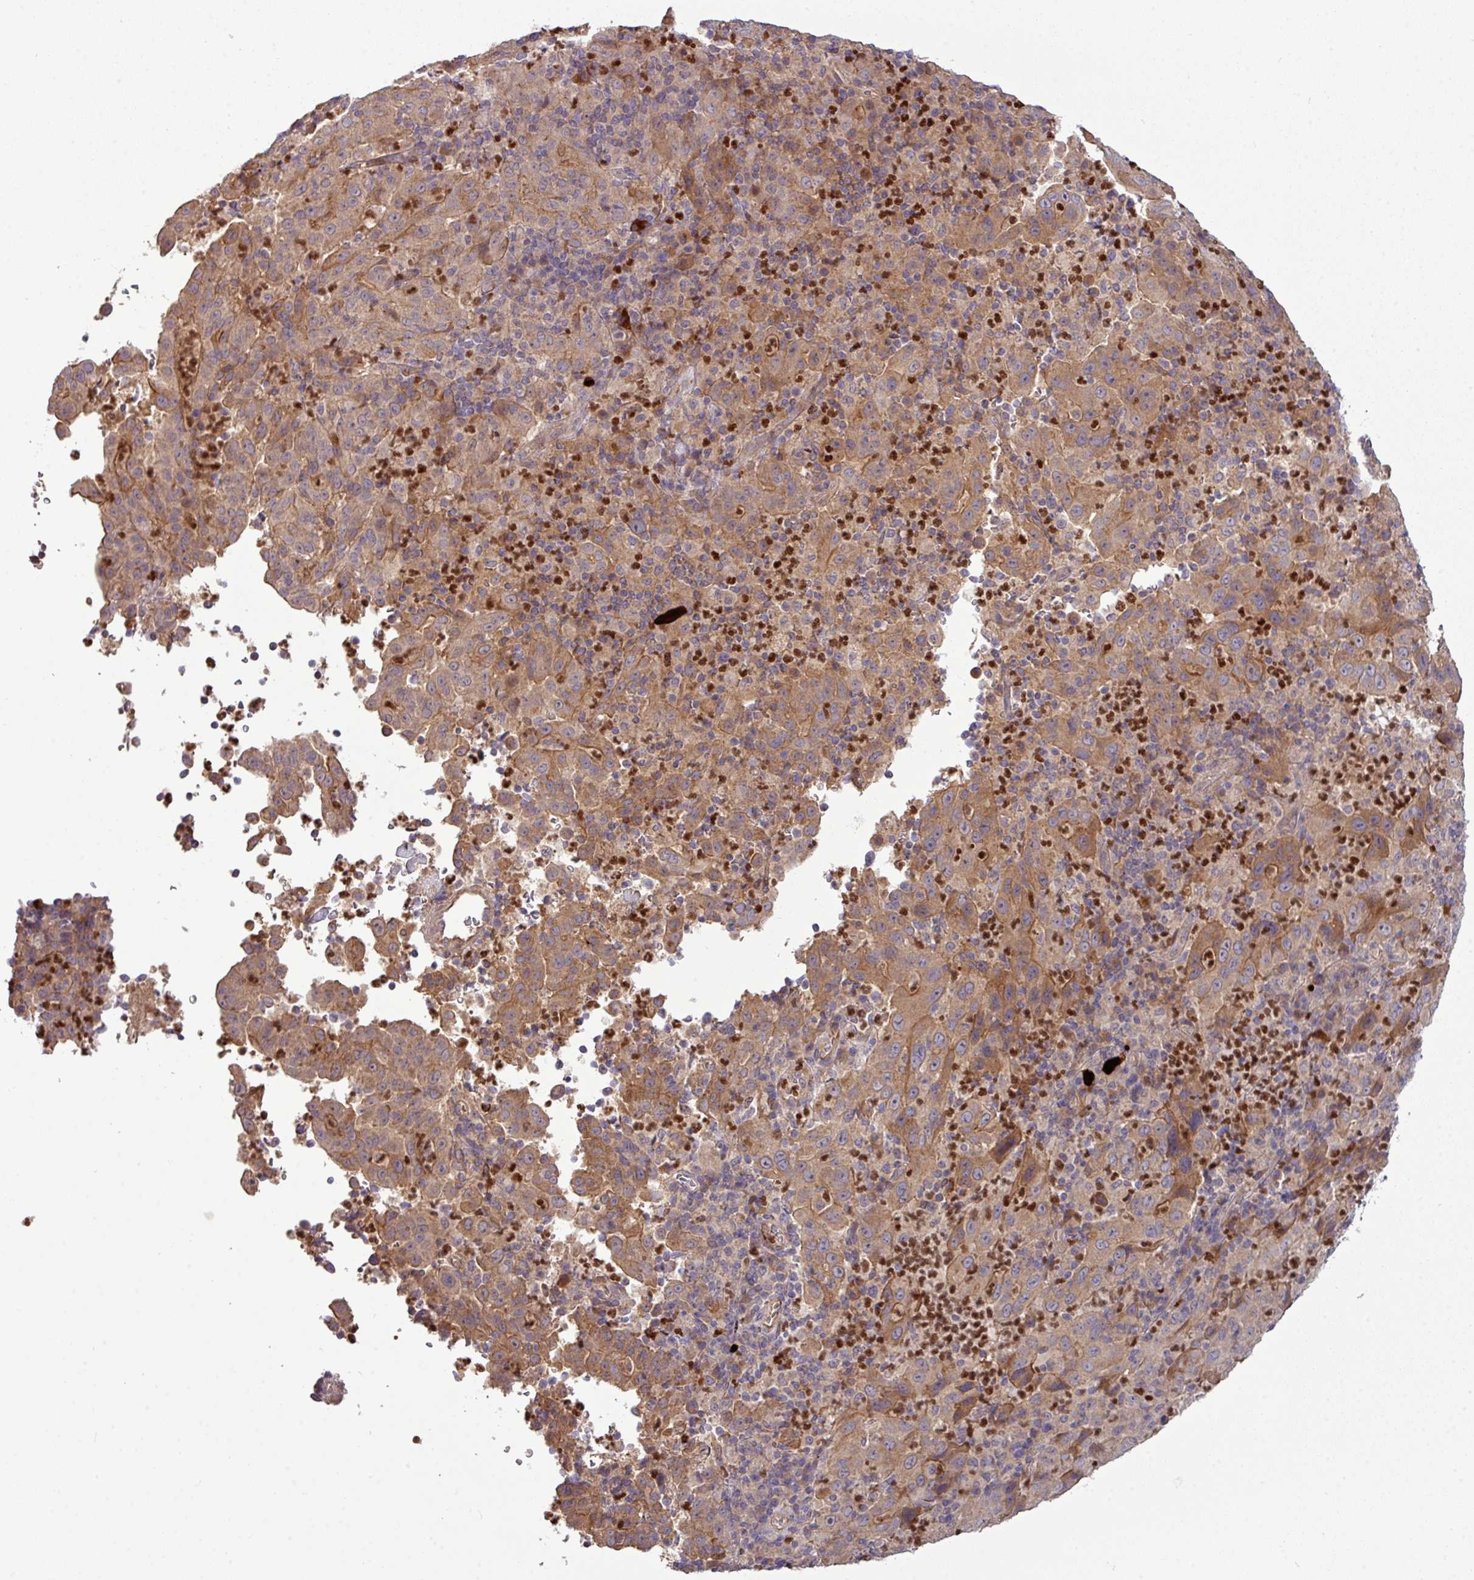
{"staining": {"intensity": "moderate", "quantity": ">75%", "location": "cytoplasmic/membranous"}, "tissue": "pancreatic cancer", "cell_type": "Tumor cells", "image_type": "cancer", "snomed": [{"axis": "morphology", "description": "Adenocarcinoma, NOS"}, {"axis": "topography", "description": "Pancreas"}], "caption": "Pancreatic cancer (adenocarcinoma) was stained to show a protein in brown. There is medium levels of moderate cytoplasmic/membranous staining in approximately >75% of tumor cells. (DAB IHC, brown staining for protein, blue staining for nuclei).", "gene": "PAPLN", "patient": {"sex": "male", "age": 63}}